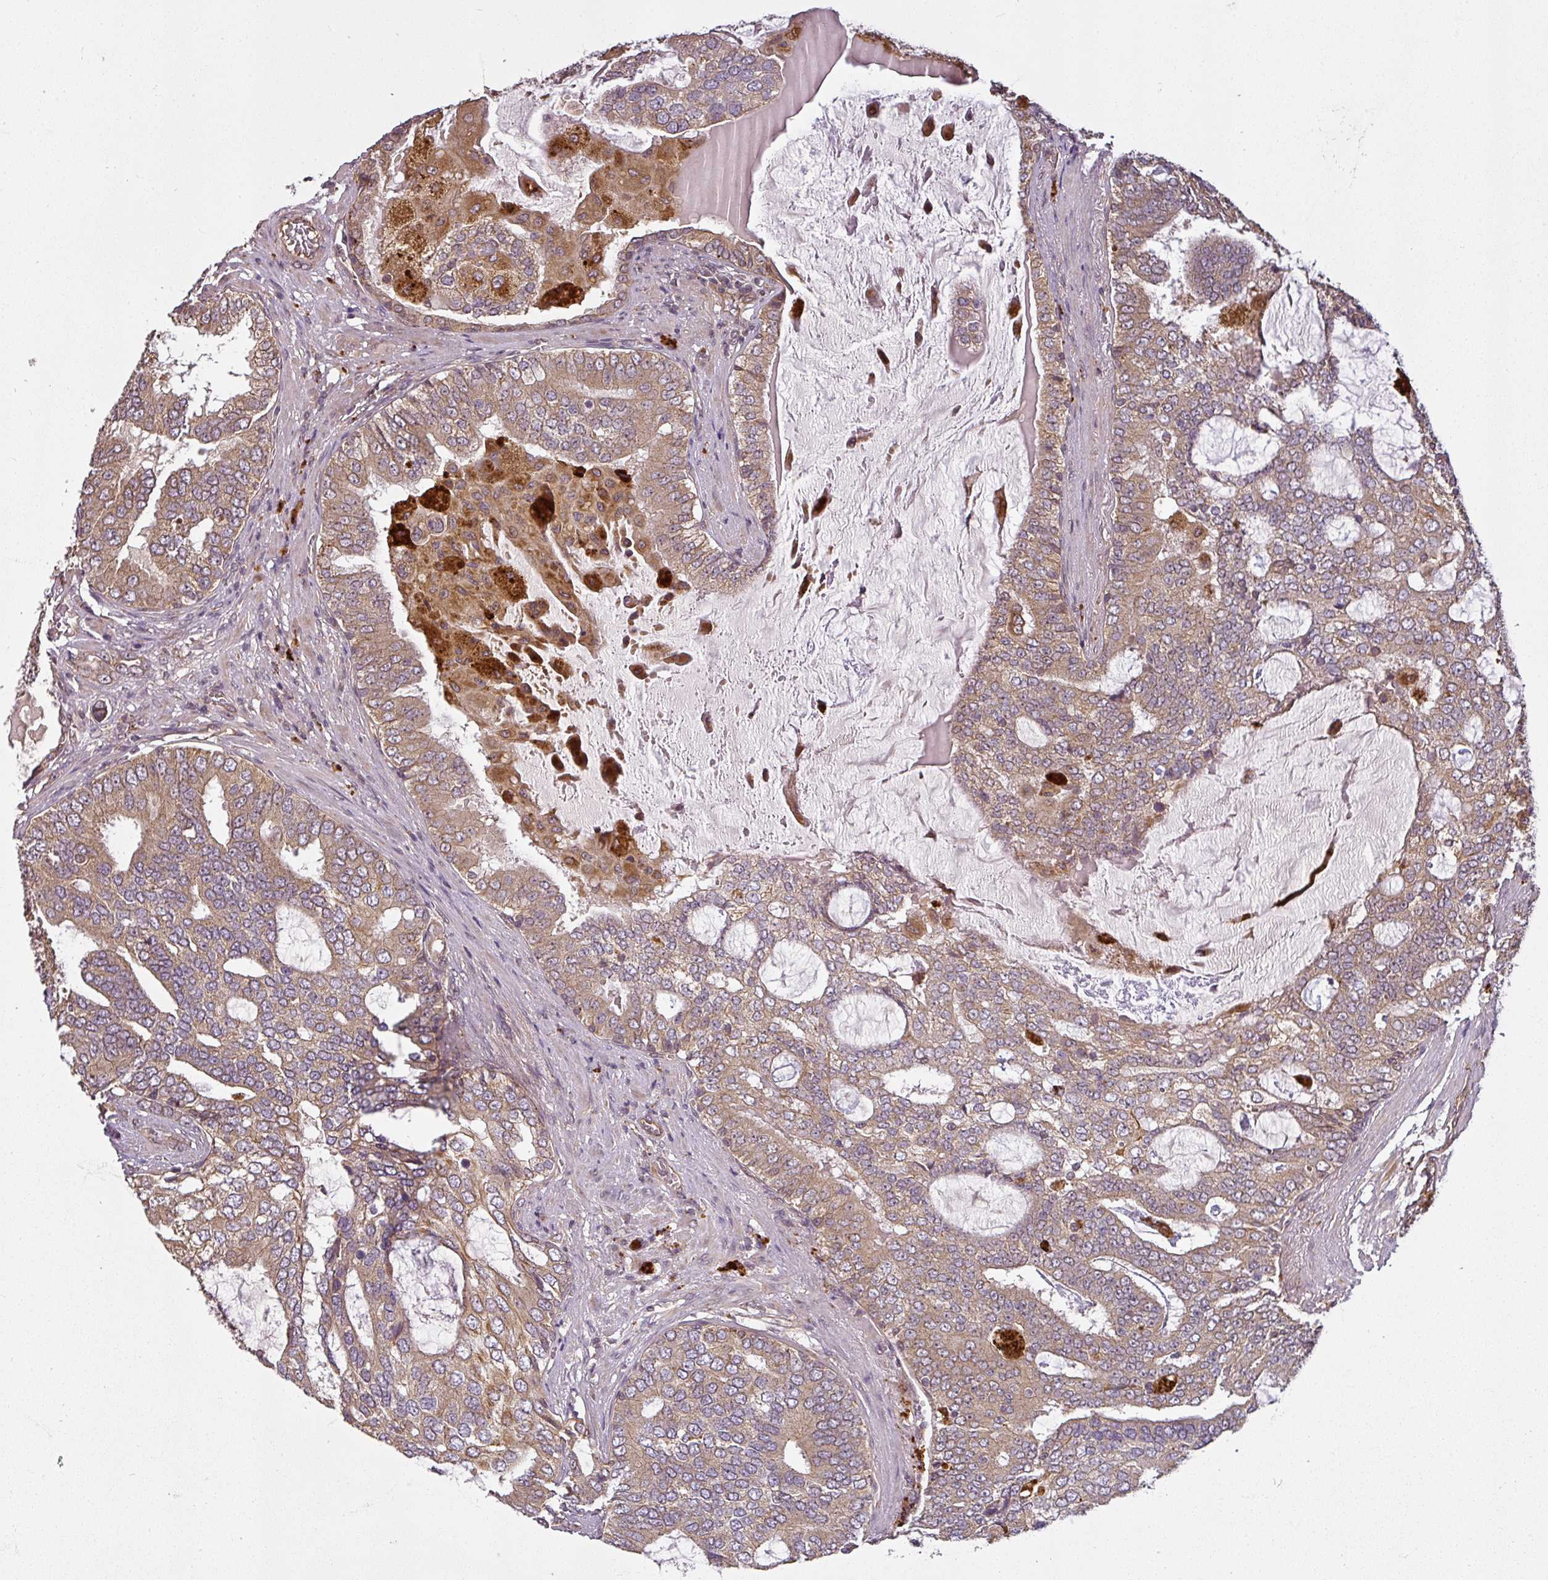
{"staining": {"intensity": "weak", "quantity": ">75%", "location": "cytoplasmic/membranous"}, "tissue": "prostate cancer", "cell_type": "Tumor cells", "image_type": "cancer", "snomed": [{"axis": "morphology", "description": "Adenocarcinoma, High grade"}, {"axis": "topography", "description": "Prostate"}], "caption": "Weak cytoplasmic/membranous protein expression is present in approximately >75% of tumor cells in prostate adenocarcinoma (high-grade). Using DAB (3,3'-diaminobenzidine) (brown) and hematoxylin (blue) stains, captured at high magnification using brightfield microscopy.", "gene": "DIMT1", "patient": {"sex": "male", "age": 55}}